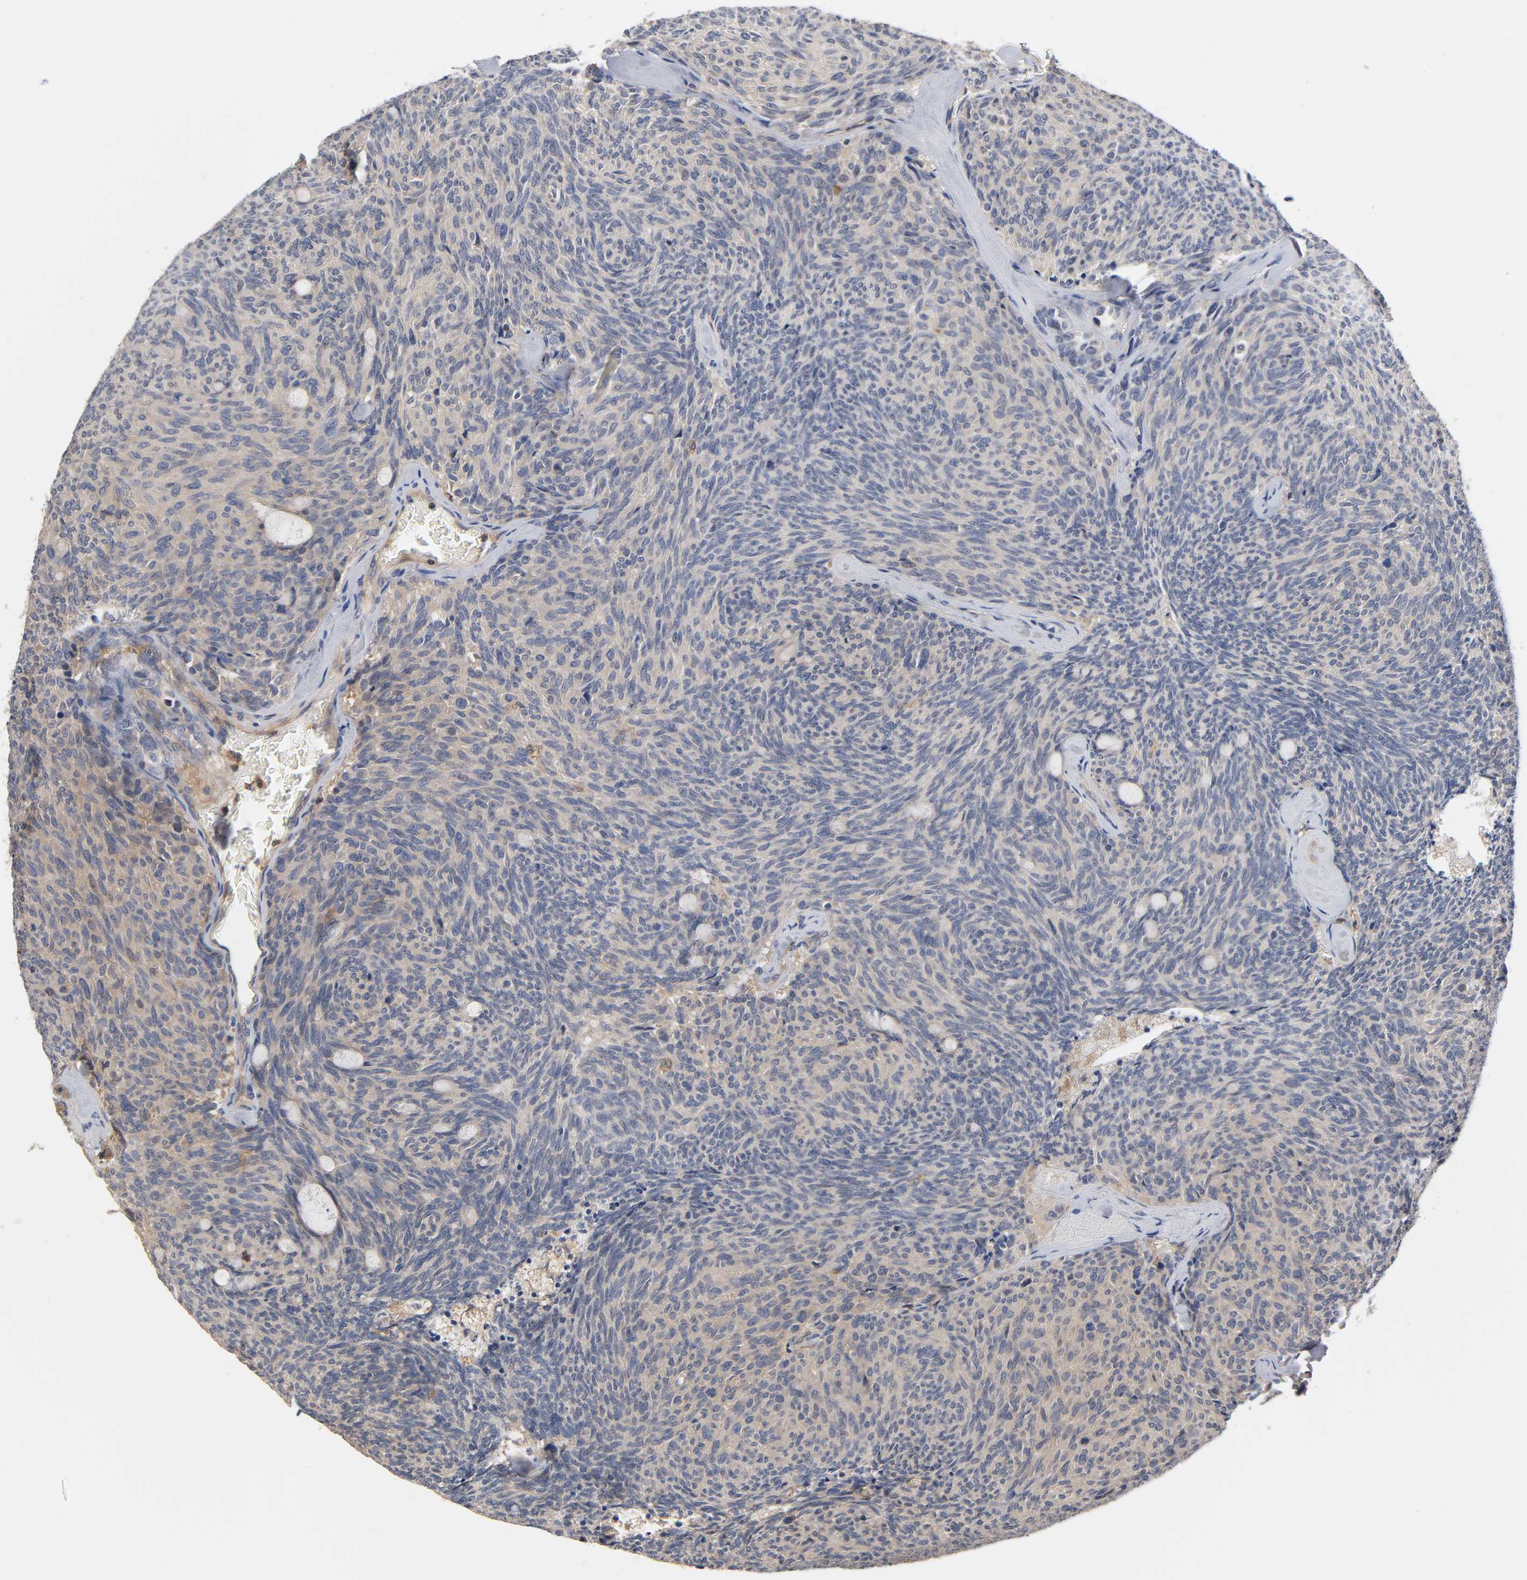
{"staining": {"intensity": "weak", "quantity": "25%-75%", "location": "cytoplasmic/membranous"}, "tissue": "carcinoid", "cell_type": "Tumor cells", "image_type": "cancer", "snomed": [{"axis": "morphology", "description": "Carcinoid, malignant, NOS"}, {"axis": "topography", "description": "Pancreas"}], "caption": "Protein staining of carcinoid (malignant) tissue reveals weak cytoplasmic/membranous positivity in about 25%-75% of tumor cells. Immunohistochemistry (ihc) stains the protein in brown and the nuclei are stained blue.", "gene": "ACTR2", "patient": {"sex": "female", "age": 54}}